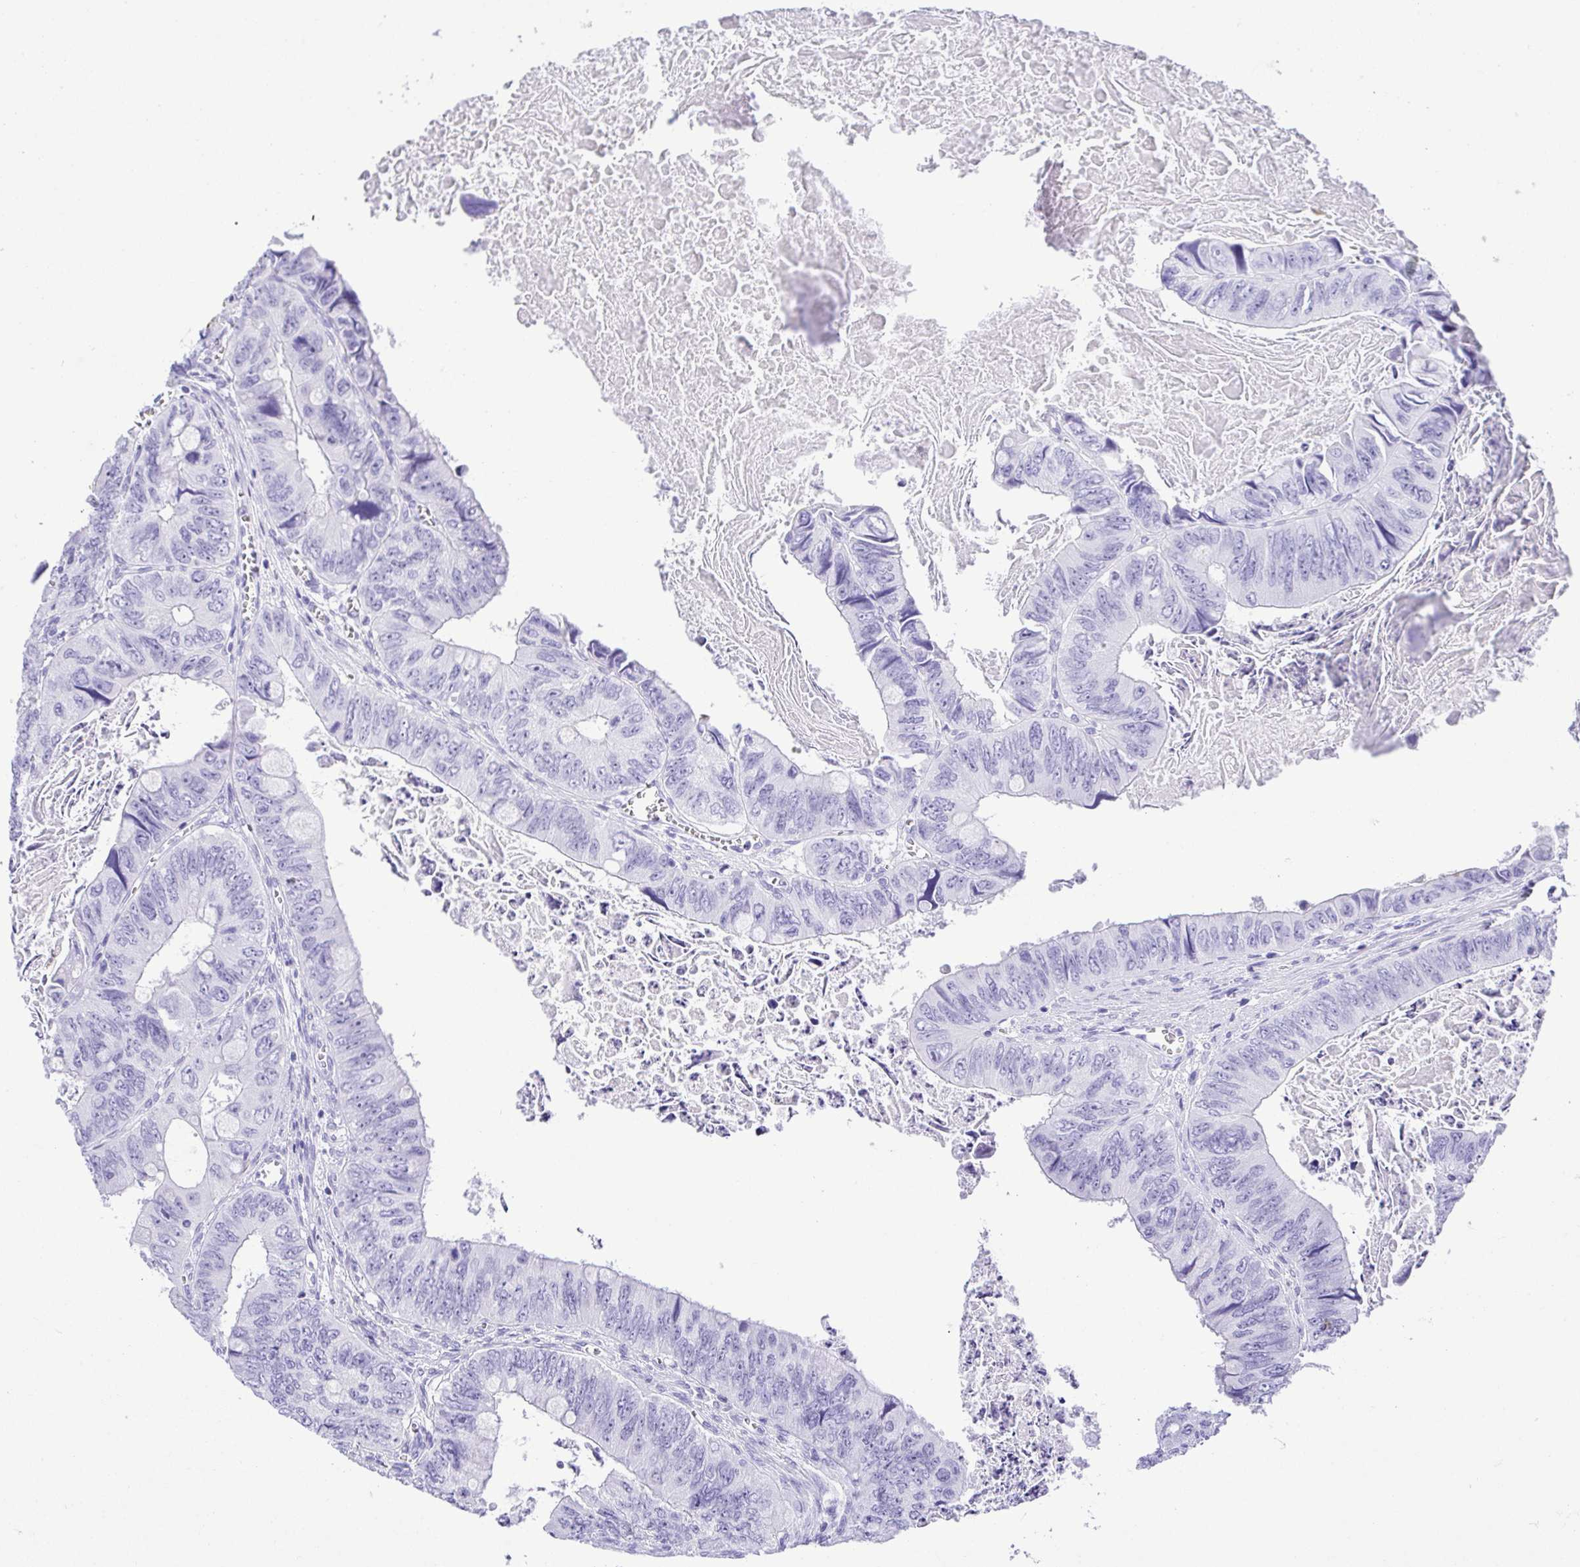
{"staining": {"intensity": "negative", "quantity": "none", "location": "none"}, "tissue": "colorectal cancer", "cell_type": "Tumor cells", "image_type": "cancer", "snomed": [{"axis": "morphology", "description": "Adenocarcinoma, NOS"}, {"axis": "topography", "description": "Colon"}], "caption": "A micrograph of colorectal cancer (adenocarcinoma) stained for a protein demonstrates no brown staining in tumor cells.", "gene": "CDSN", "patient": {"sex": "female", "age": 84}}